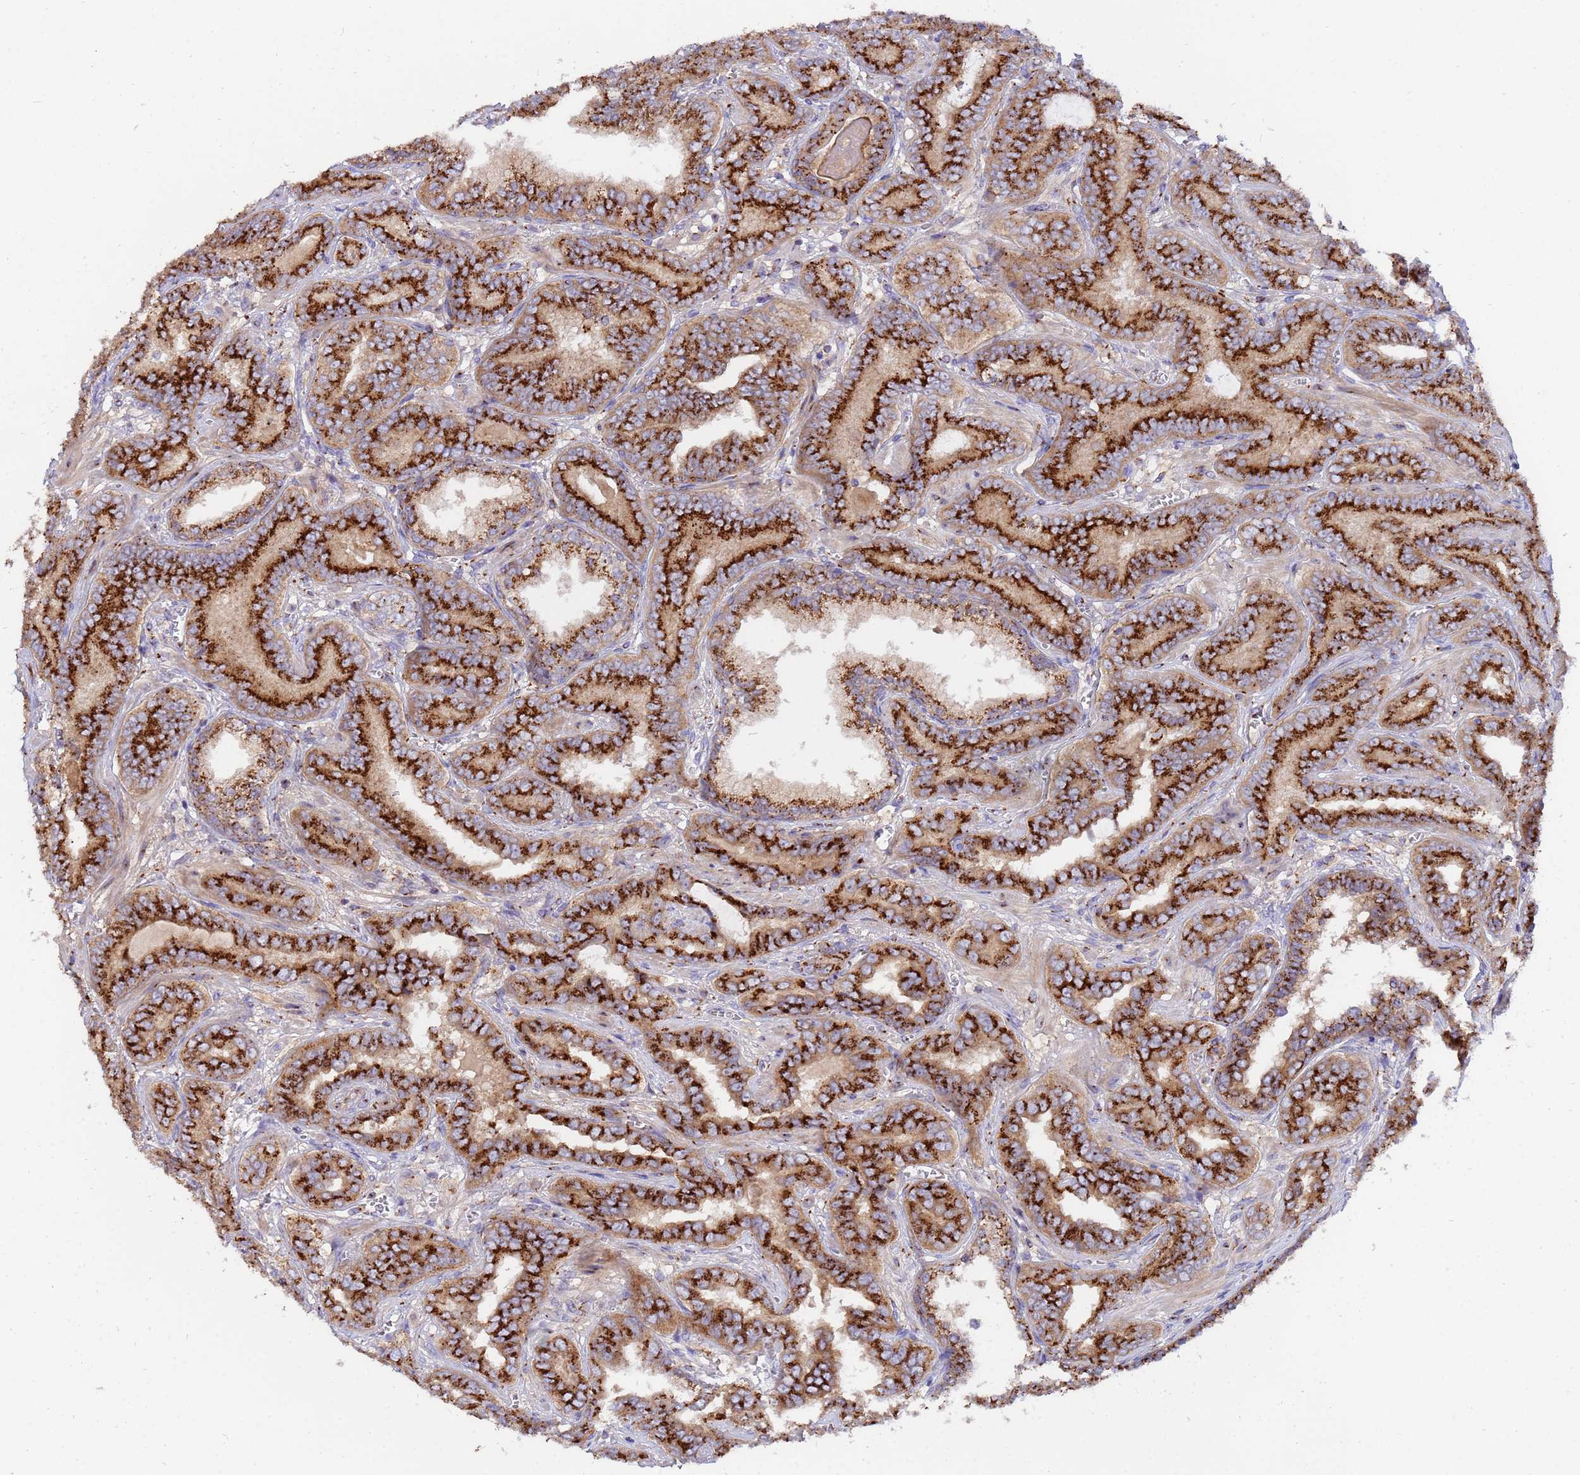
{"staining": {"intensity": "strong", "quantity": ">75%", "location": "cytoplasmic/membranous"}, "tissue": "prostate cancer", "cell_type": "Tumor cells", "image_type": "cancer", "snomed": [{"axis": "morphology", "description": "Adenocarcinoma, High grade"}, {"axis": "topography", "description": "Prostate"}], "caption": "There is high levels of strong cytoplasmic/membranous staining in tumor cells of prostate cancer (adenocarcinoma (high-grade)), as demonstrated by immunohistochemical staining (brown color).", "gene": "HPS3", "patient": {"sex": "male", "age": 67}}